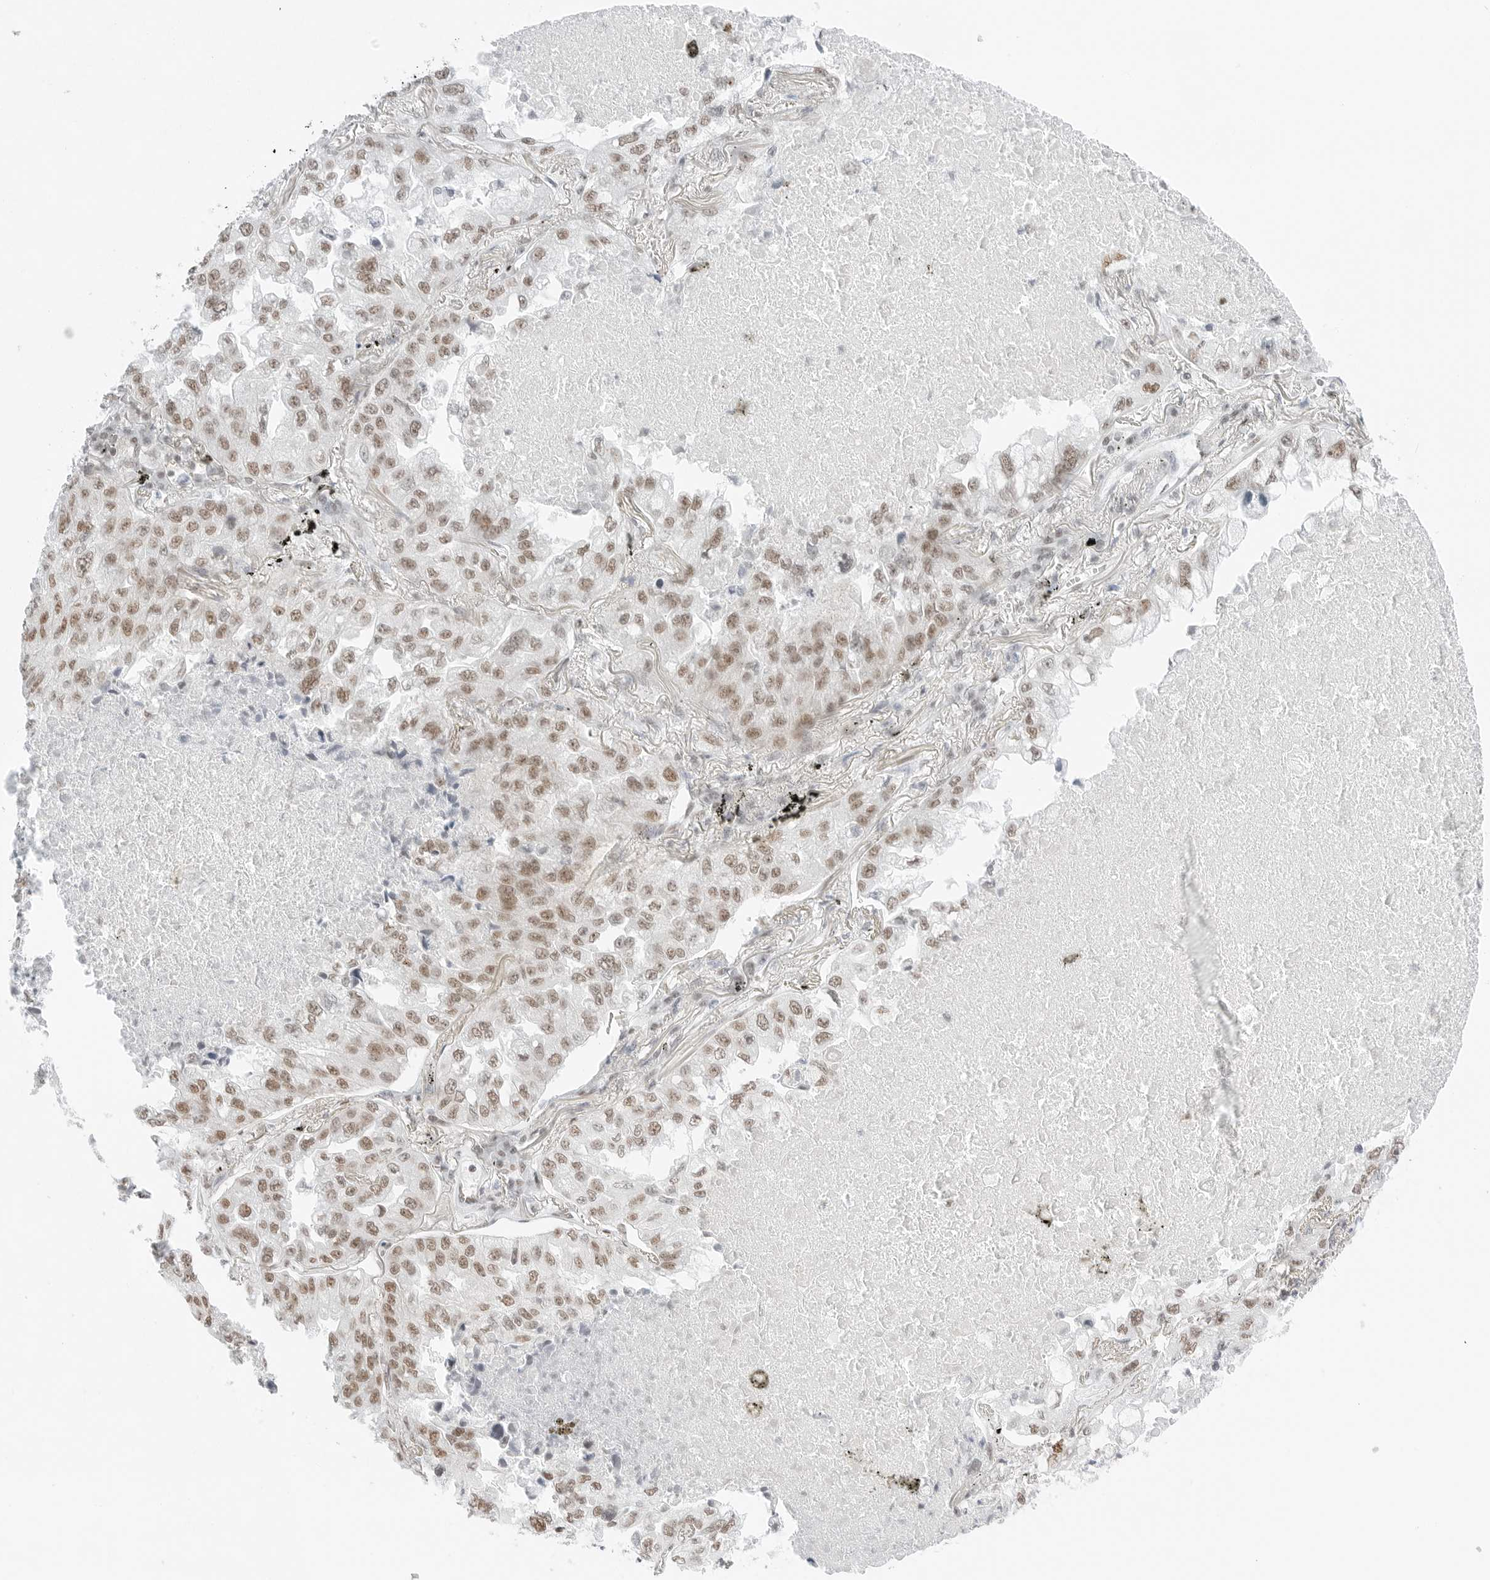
{"staining": {"intensity": "moderate", "quantity": ">75%", "location": "nuclear"}, "tissue": "lung cancer", "cell_type": "Tumor cells", "image_type": "cancer", "snomed": [{"axis": "morphology", "description": "Adenocarcinoma, NOS"}, {"axis": "topography", "description": "Lung"}], "caption": "High-magnification brightfield microscopy of lung cancer stained with DAB (brown) and counterstained with hematoxylin (blue). tumor cells exhibit moderate nuclear expression is present in about>75% of cells.", "gene": "CRTC2", "patient": {"sex": "male", "age": 65}}